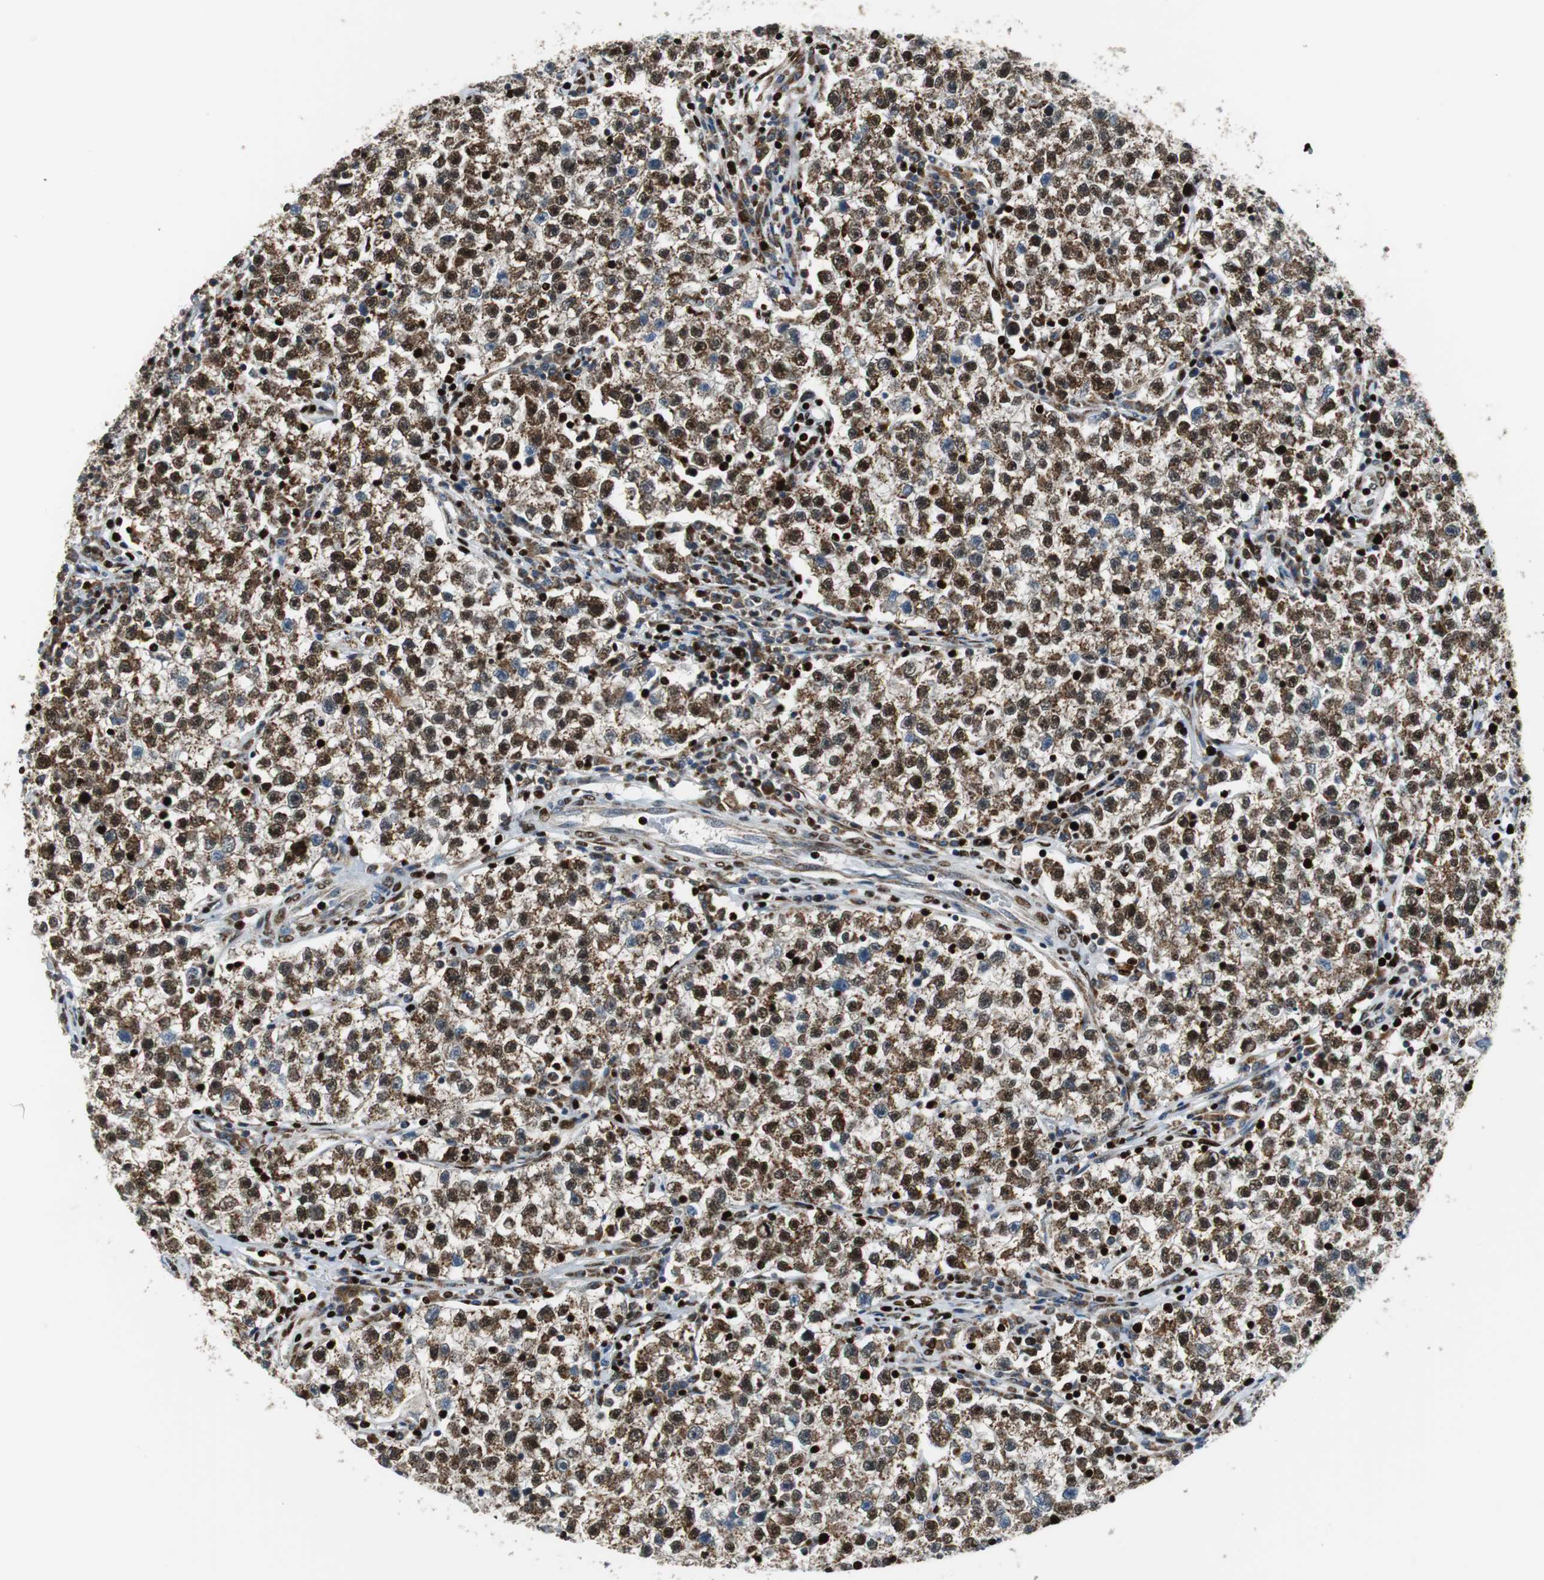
{"staining": {"intensity": "strong", "quantity": "25%-75%", "location": "nuclear"}, "tissue": "testis cancer", "cell_type": "Tumor cells", "image_type": "cancer", "snomed": [{"axis": "morphology", "description": "Seminoma, NOS"}, {"axis": "topography", "description": "Testis"}], "caption": "Human testis seminoma stained with a protein marker shows strong staining in tumor cells.", "gene": "HDAC1", "patient": {"sex": "male", "age": 22}}